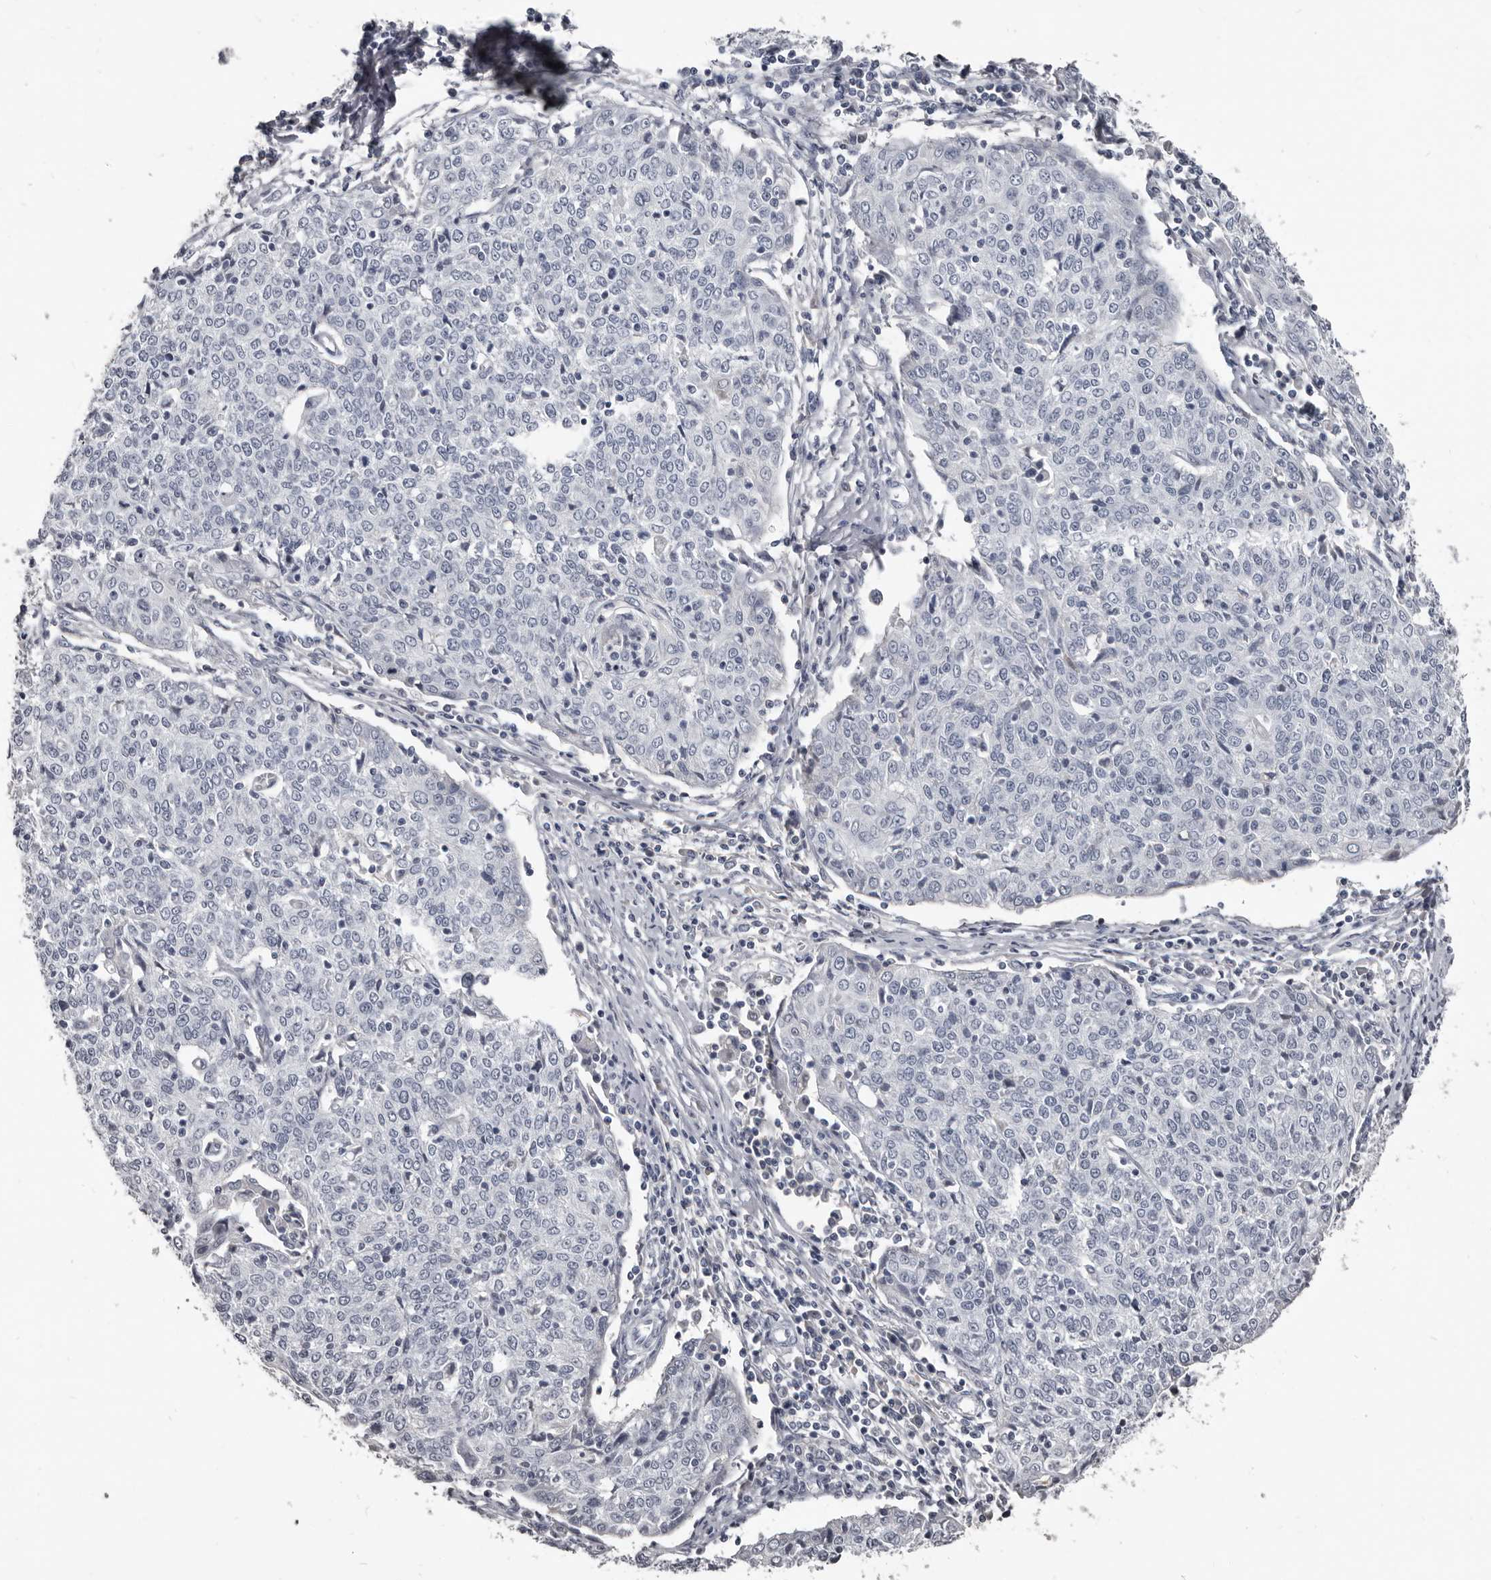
{"staining": {"intensity": "negative", "quantity": "none", "location": "none"}, "tissue": "cervical cancer", "cell_type": "Tumor cells", "image_type": "cancer", "snomed": [{"axis": "morphology", "description": "Squamous cell carcinoma, NOS"}, {"axis": "topography", "description": "Cervix"}], "caption": "High magnification brightfield microscopy of cervical cancer (squamous cell carcinoma) stained with DAB (brown) and counterstained with hematoxylin (blue): tumor cells show no significant expression.", "gene": "GREB1", "patient": {"sex": "female", "age": 48}}